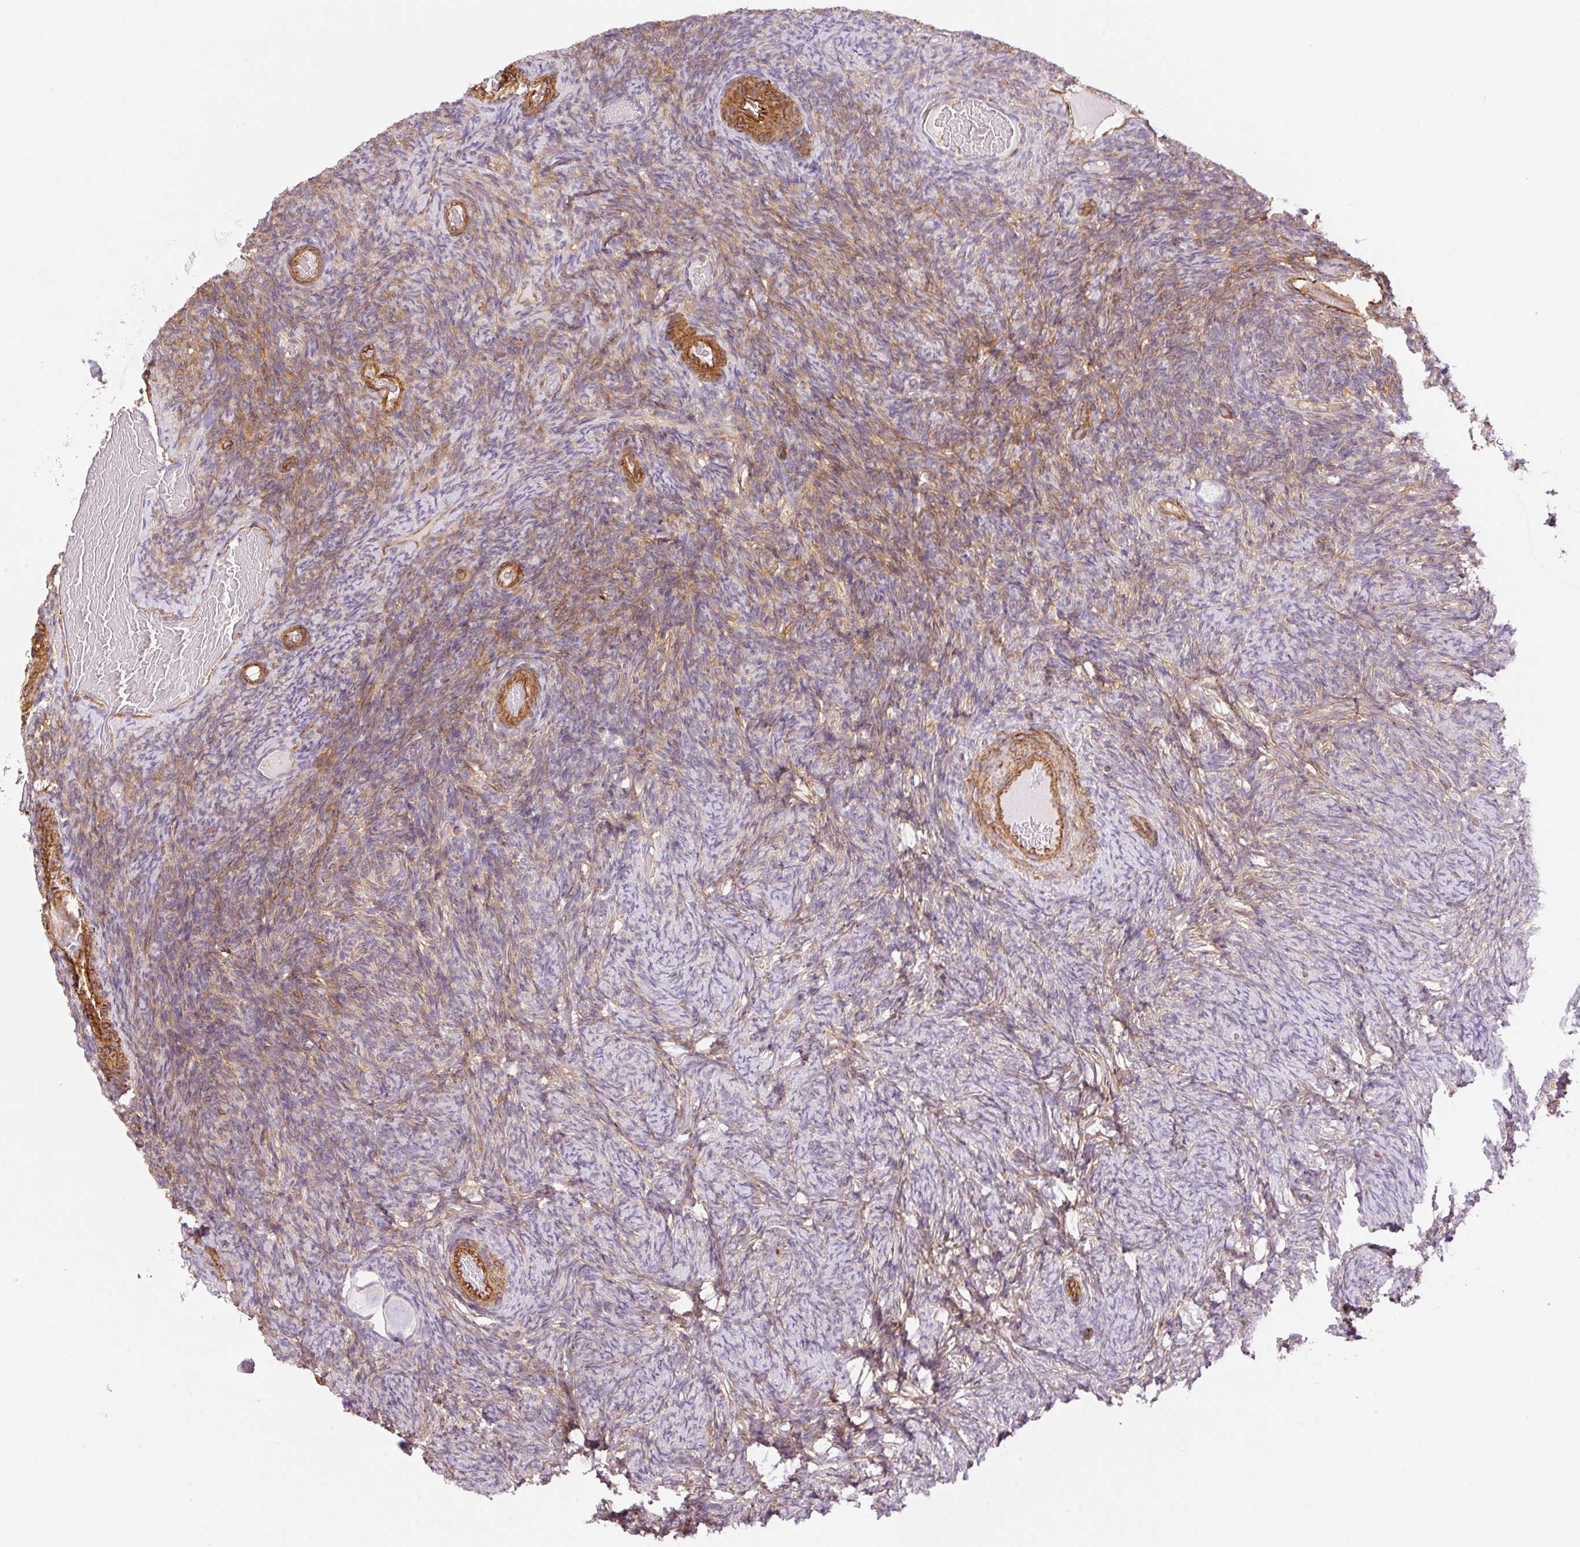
{"staining": {"intensity": "negative", "quantity": "none", "location": "none"}, "tissue": "ovary", "cell_type": "Follicle cells", "image_type": "normal", "snomed": [{"axis": "morphology", "description": "Normal tissue, NOS"}, {"axis": "topography", "description": "Ovary"}], "caption": "Benign ovary was stained to show a protein in brown. There is no significant positivity in follicle cells.", "gene": "EHD1", "patient": {"sex": "female", "age": 34}}